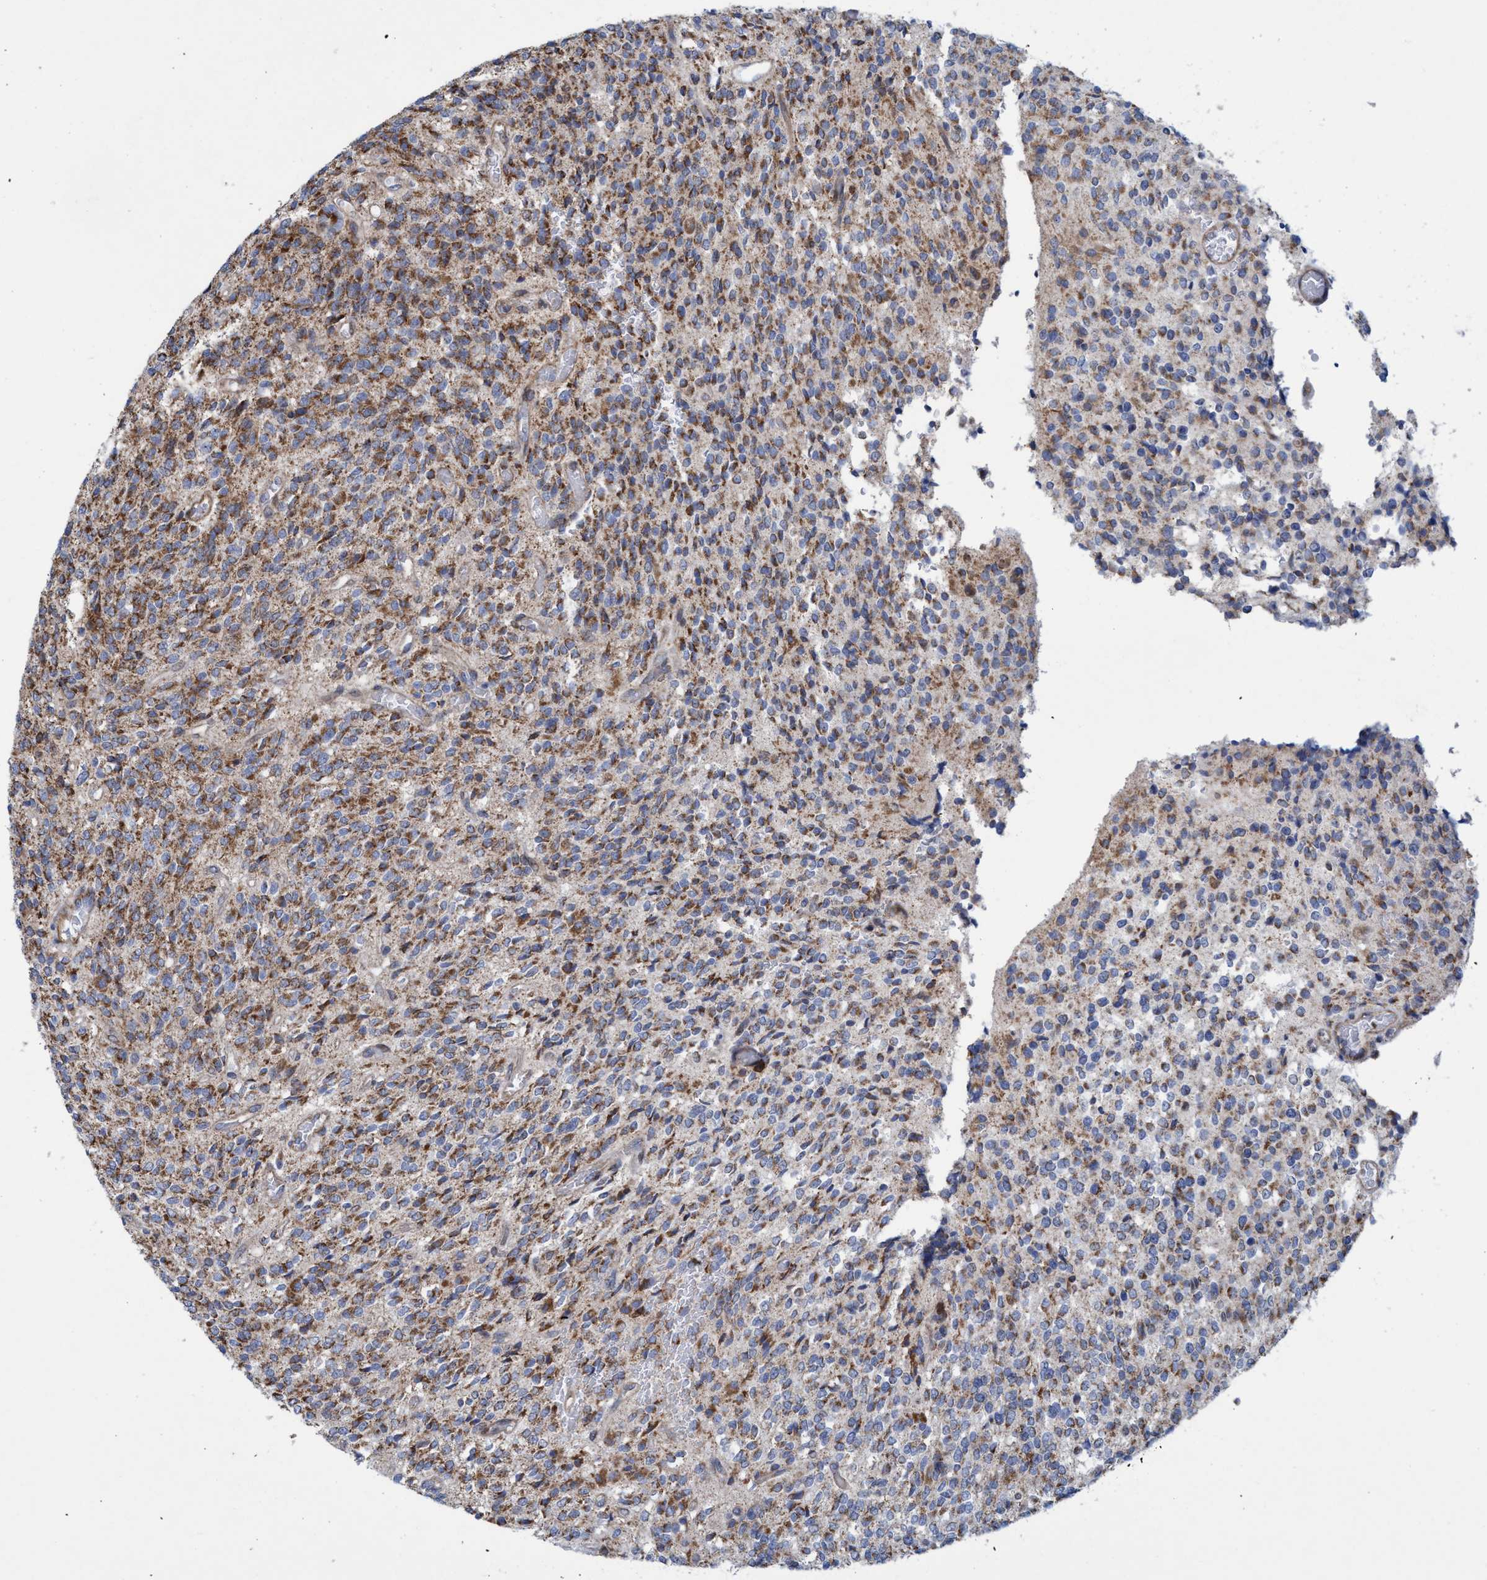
{"staining": {"intensity": "moderate", "quantity": ">75%", "location": "cytoplasmic/membranous"}, "tissue": "glioma", "cell_type": "Tumor cells", "image_type": "cancer", "snomed": [{"axis": "morphology", "description": "Glioma, malignant, High grade"}, {"axis": "topography", "description": "Brain"}], "caption": "Immunohistochemical staining of glioma reveals medium levels of moderate cytoplasmic/membranous staining in about >75% of tumor cells.", "gene": "POLR1F", "patient": {"sex": "male", "age": 34}}